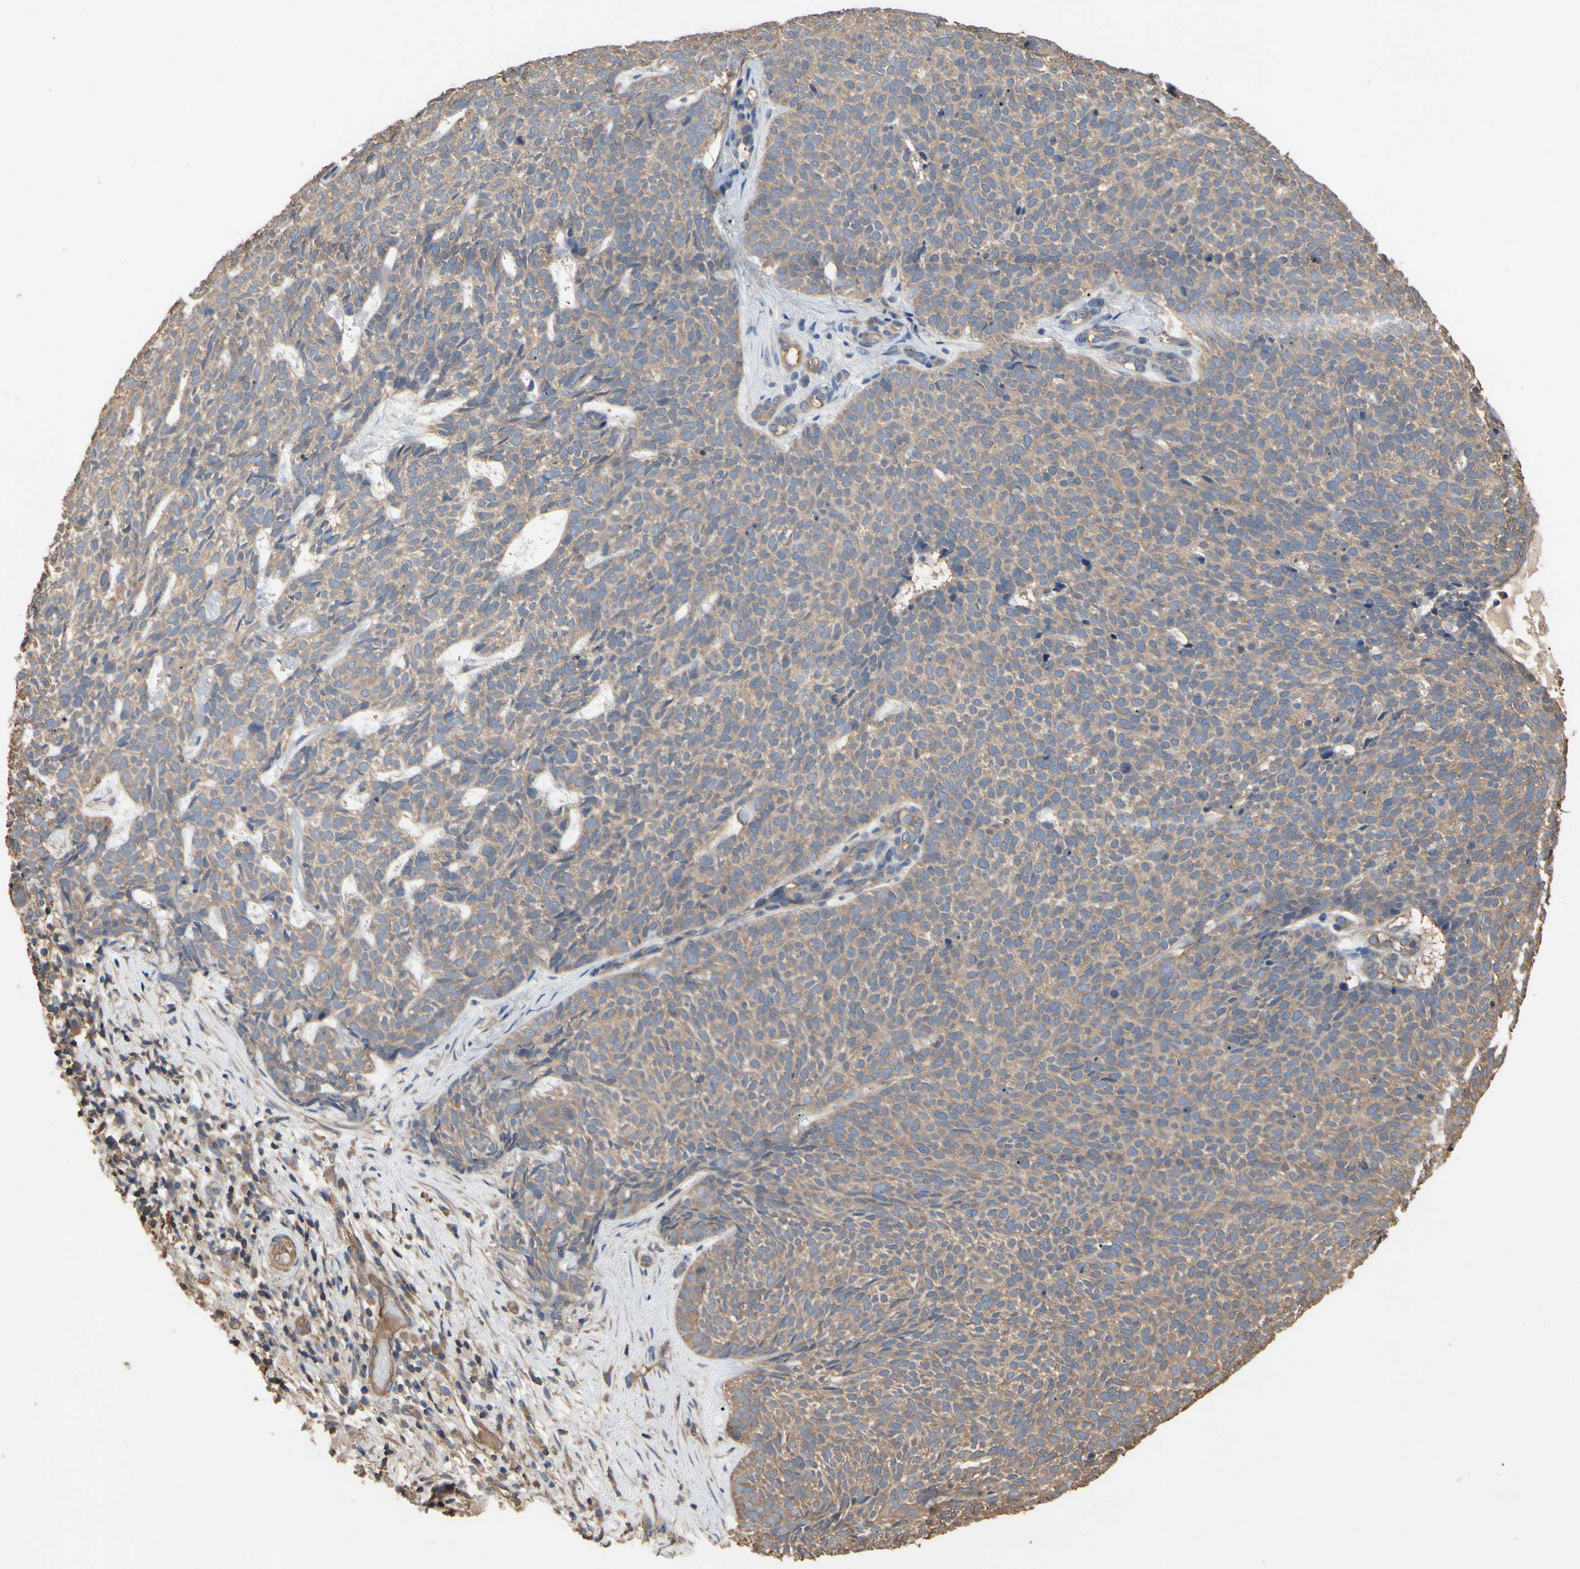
{"staining": {"intensity": "weak", "quantity": ">75%", "location": "cytoplasmic/membranous"}, "tissue": "skin cancer", "cell_type": "Tumor cells", "image_type": "cancer", "snomed": [{"axis": "morphology", "description": "Basal cell carcinoma"}, {"axis": "topography", "description": "Skin"}], "caption": "A high-resolution photomicrograph shows IHC staining of basal cell carcinoma (skin), which reveals weak cytoplasmic/membranous staining in approximately >75% of tumor cells. Nuclei are stained in blue.", "gene": "PDZK1", "patient": {"sex": "female", "age": 84}}